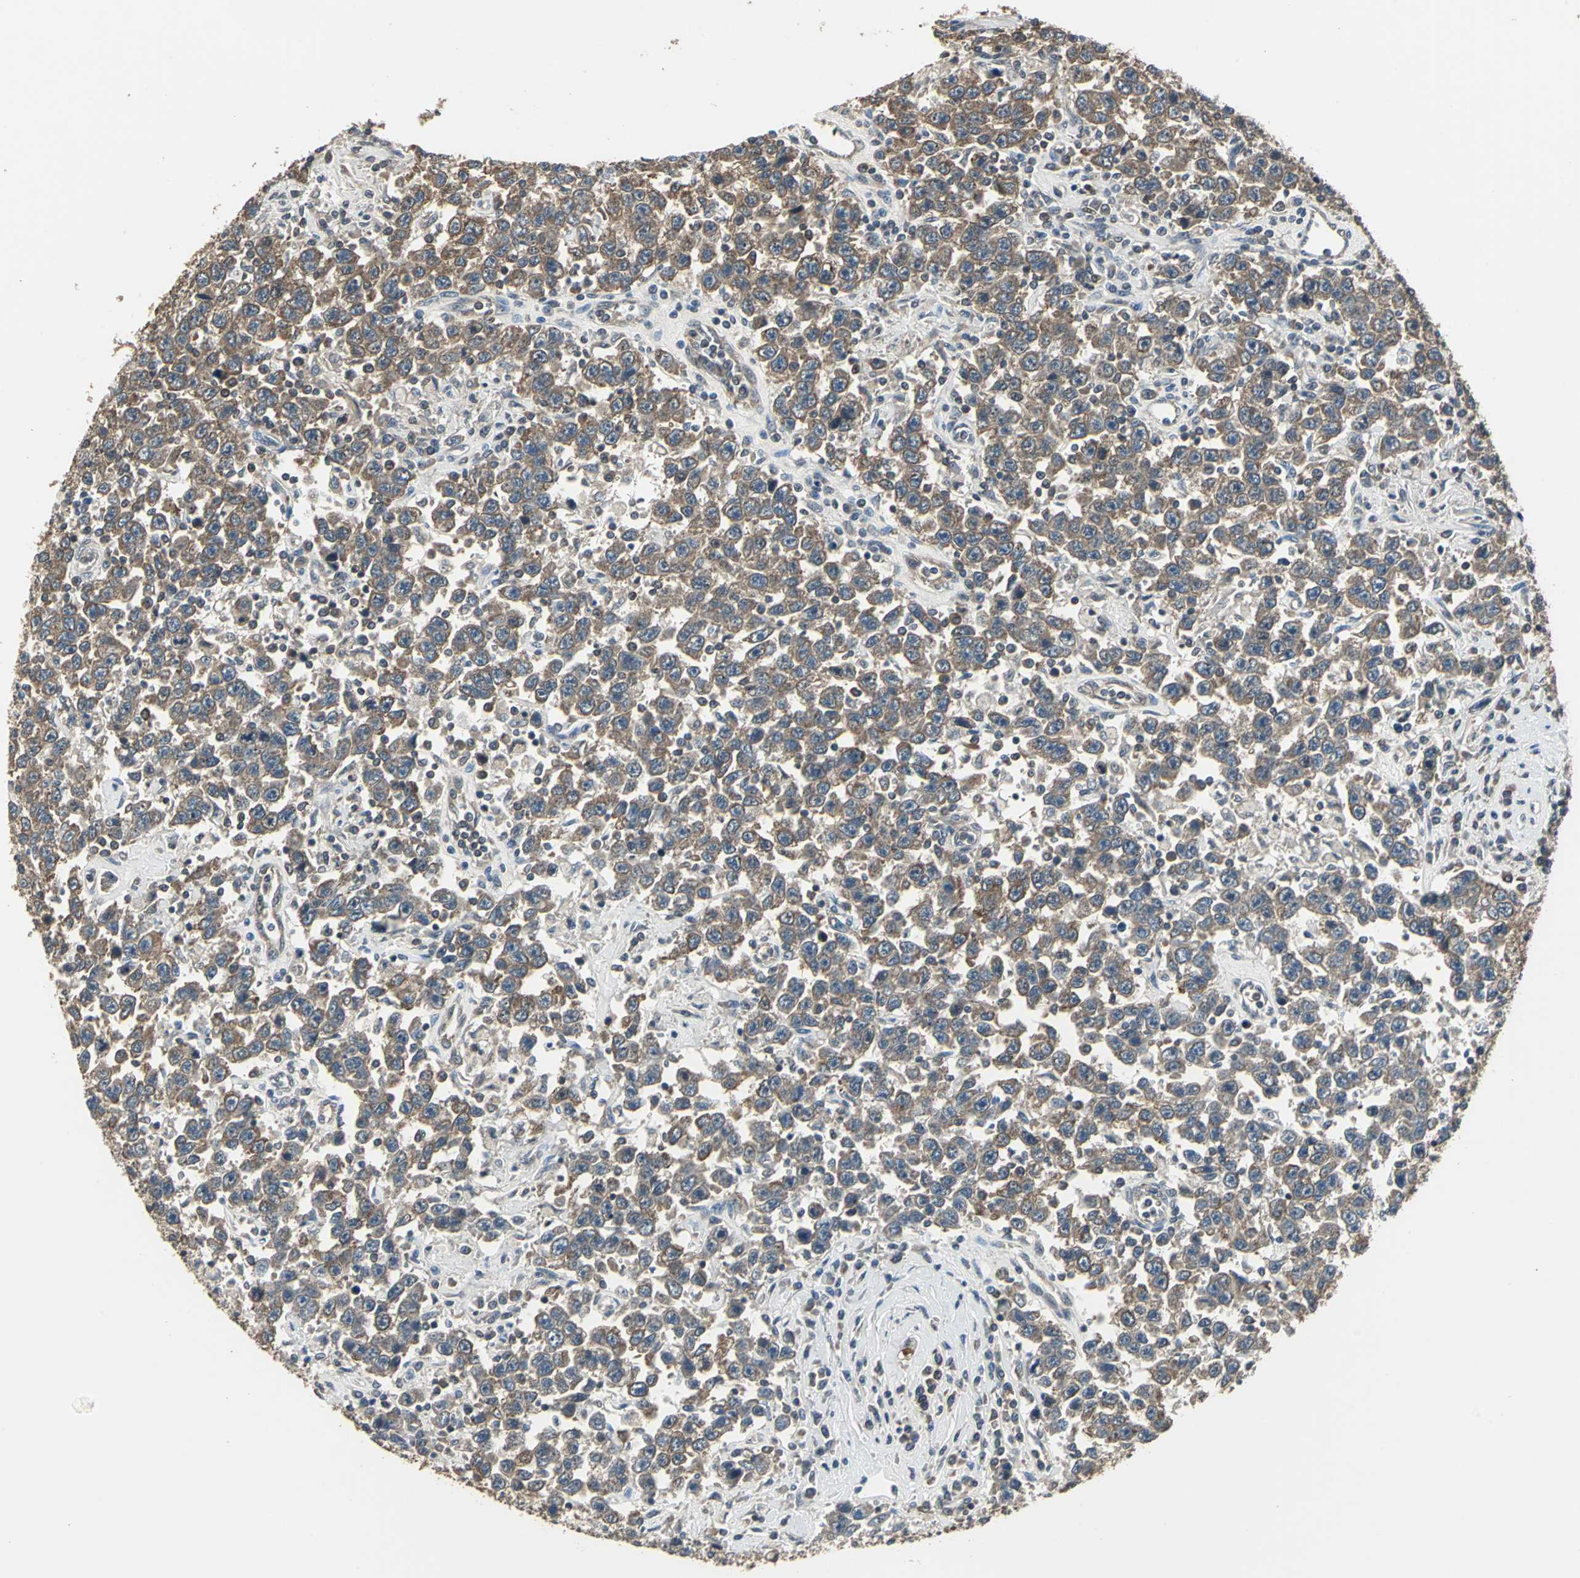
{"staining": {"intensity": "strong", "quantity": ">75%", "location": "cytoplasmic/membranous"}, "tissue": "testis cancer", "cell_type": "Tumor cells", "image_type": "cancer", "snomed": [{"axis": "morphology", "description": "Seminoma, NOS"}, {"axis": "topography", "description": "Testis"}], "caption": "Immunohistochemical staining of human seminoma (testis) displays high levels of strong cytoplasmic/membranous staining in about >75% of tumor cells. Nuclei are stained in blue.", "gene": "PFDN1", "patient": {"sex": "male", "age": 41}}